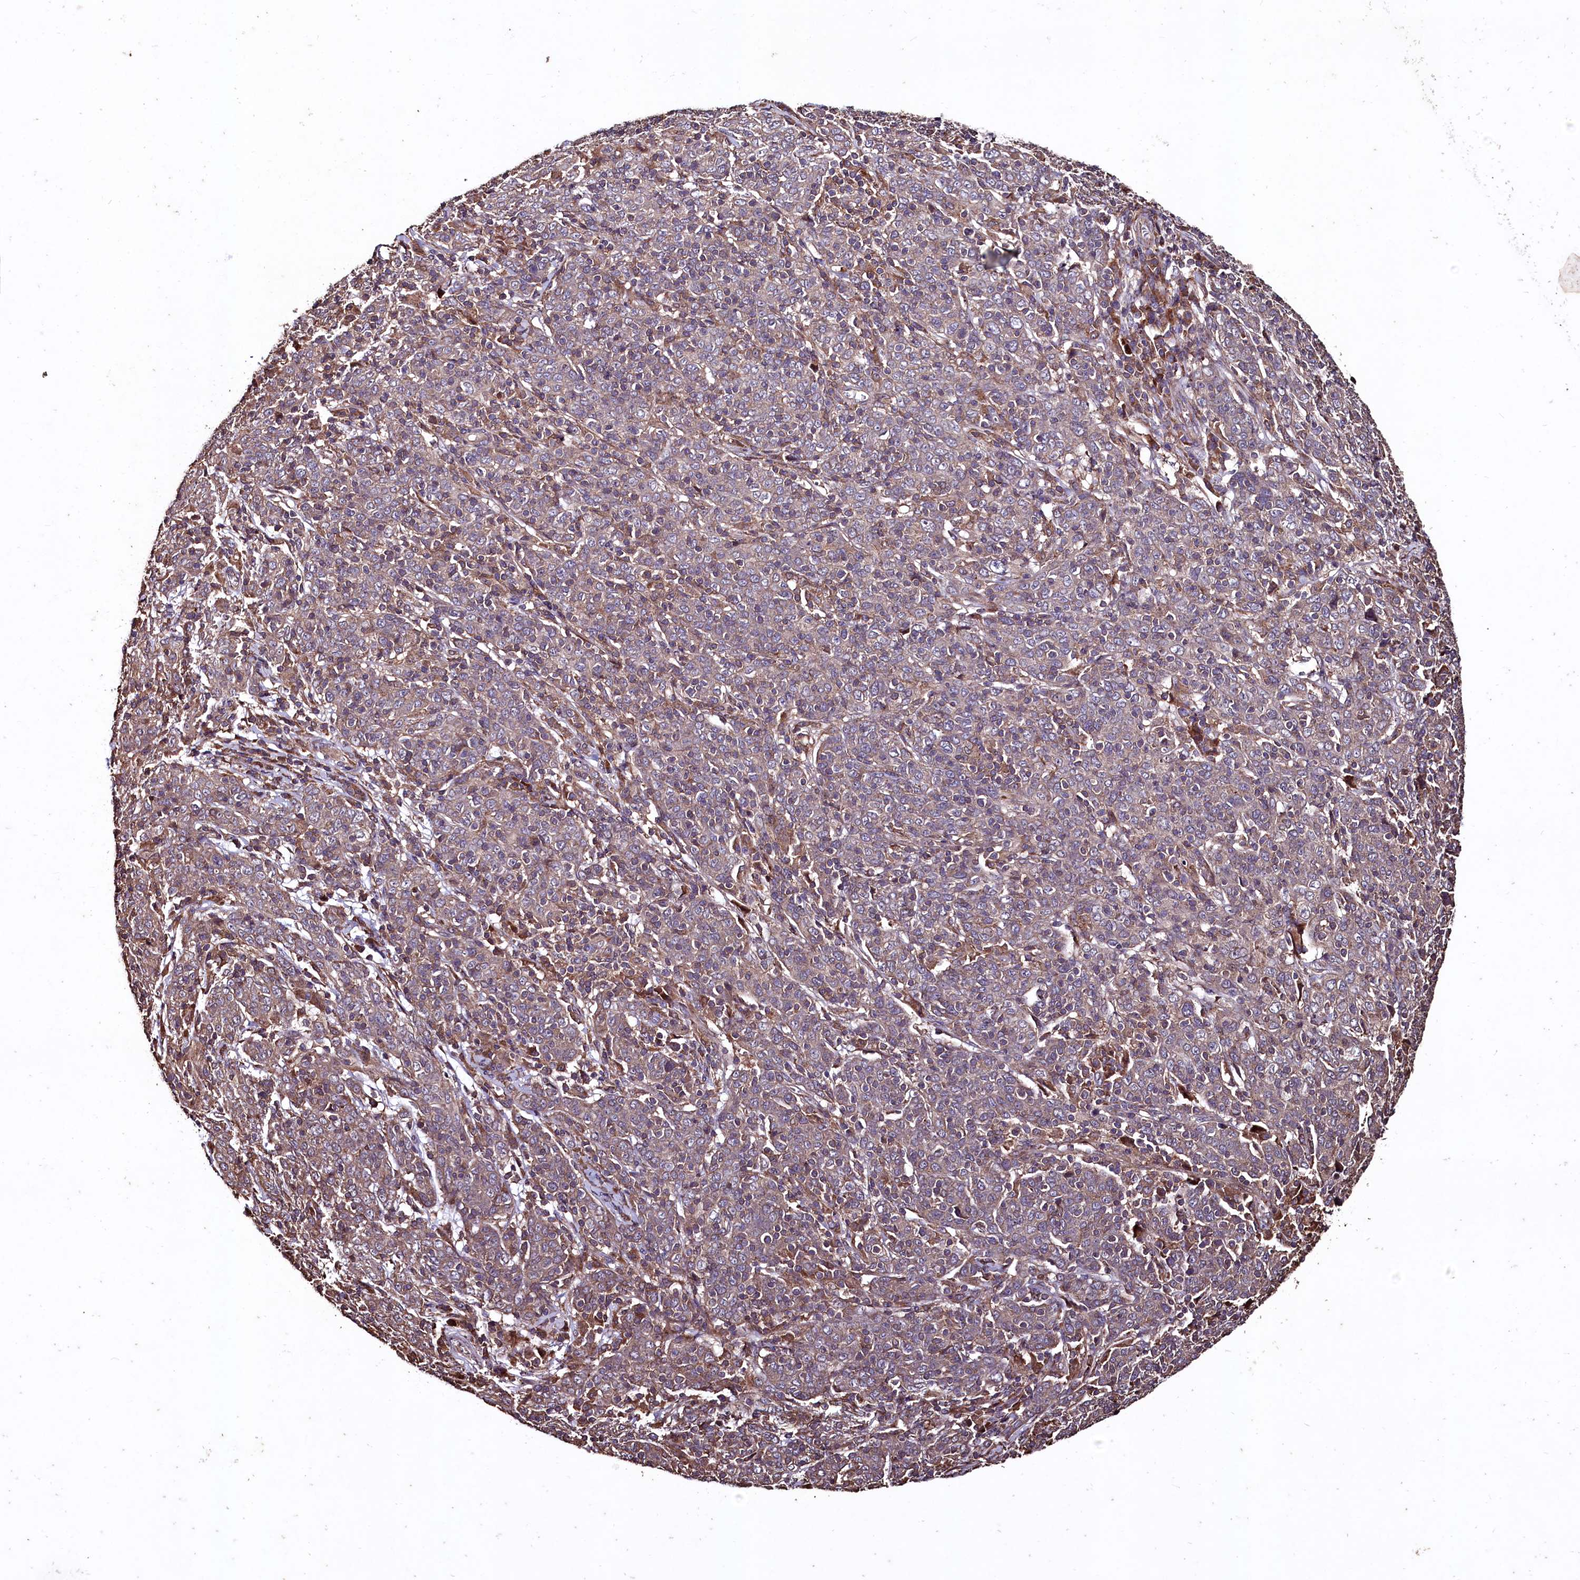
{"staining": {"intensity": "weak", "quantity": "25%-75%", "location": "cytoplasmic/membranous"}, "tissue": "cervical cancer", "cell_type": "Tumor cells", "image_type": "cancer", "snomed": [{"axis": "morphology", "description": "Squamous cell carcinoma, NOS"}, {"axis": "topography", "description": "Cervix"}], "caption": "High-power microscopy captured an immunohistochemistry micrograph of cervical cancer, revealing weak cytoplasmic/membranous positivity in about 25%-75% of tumor cells.", "gene": "TMEM98", "patient": {"sex": "female", "age": 67}}